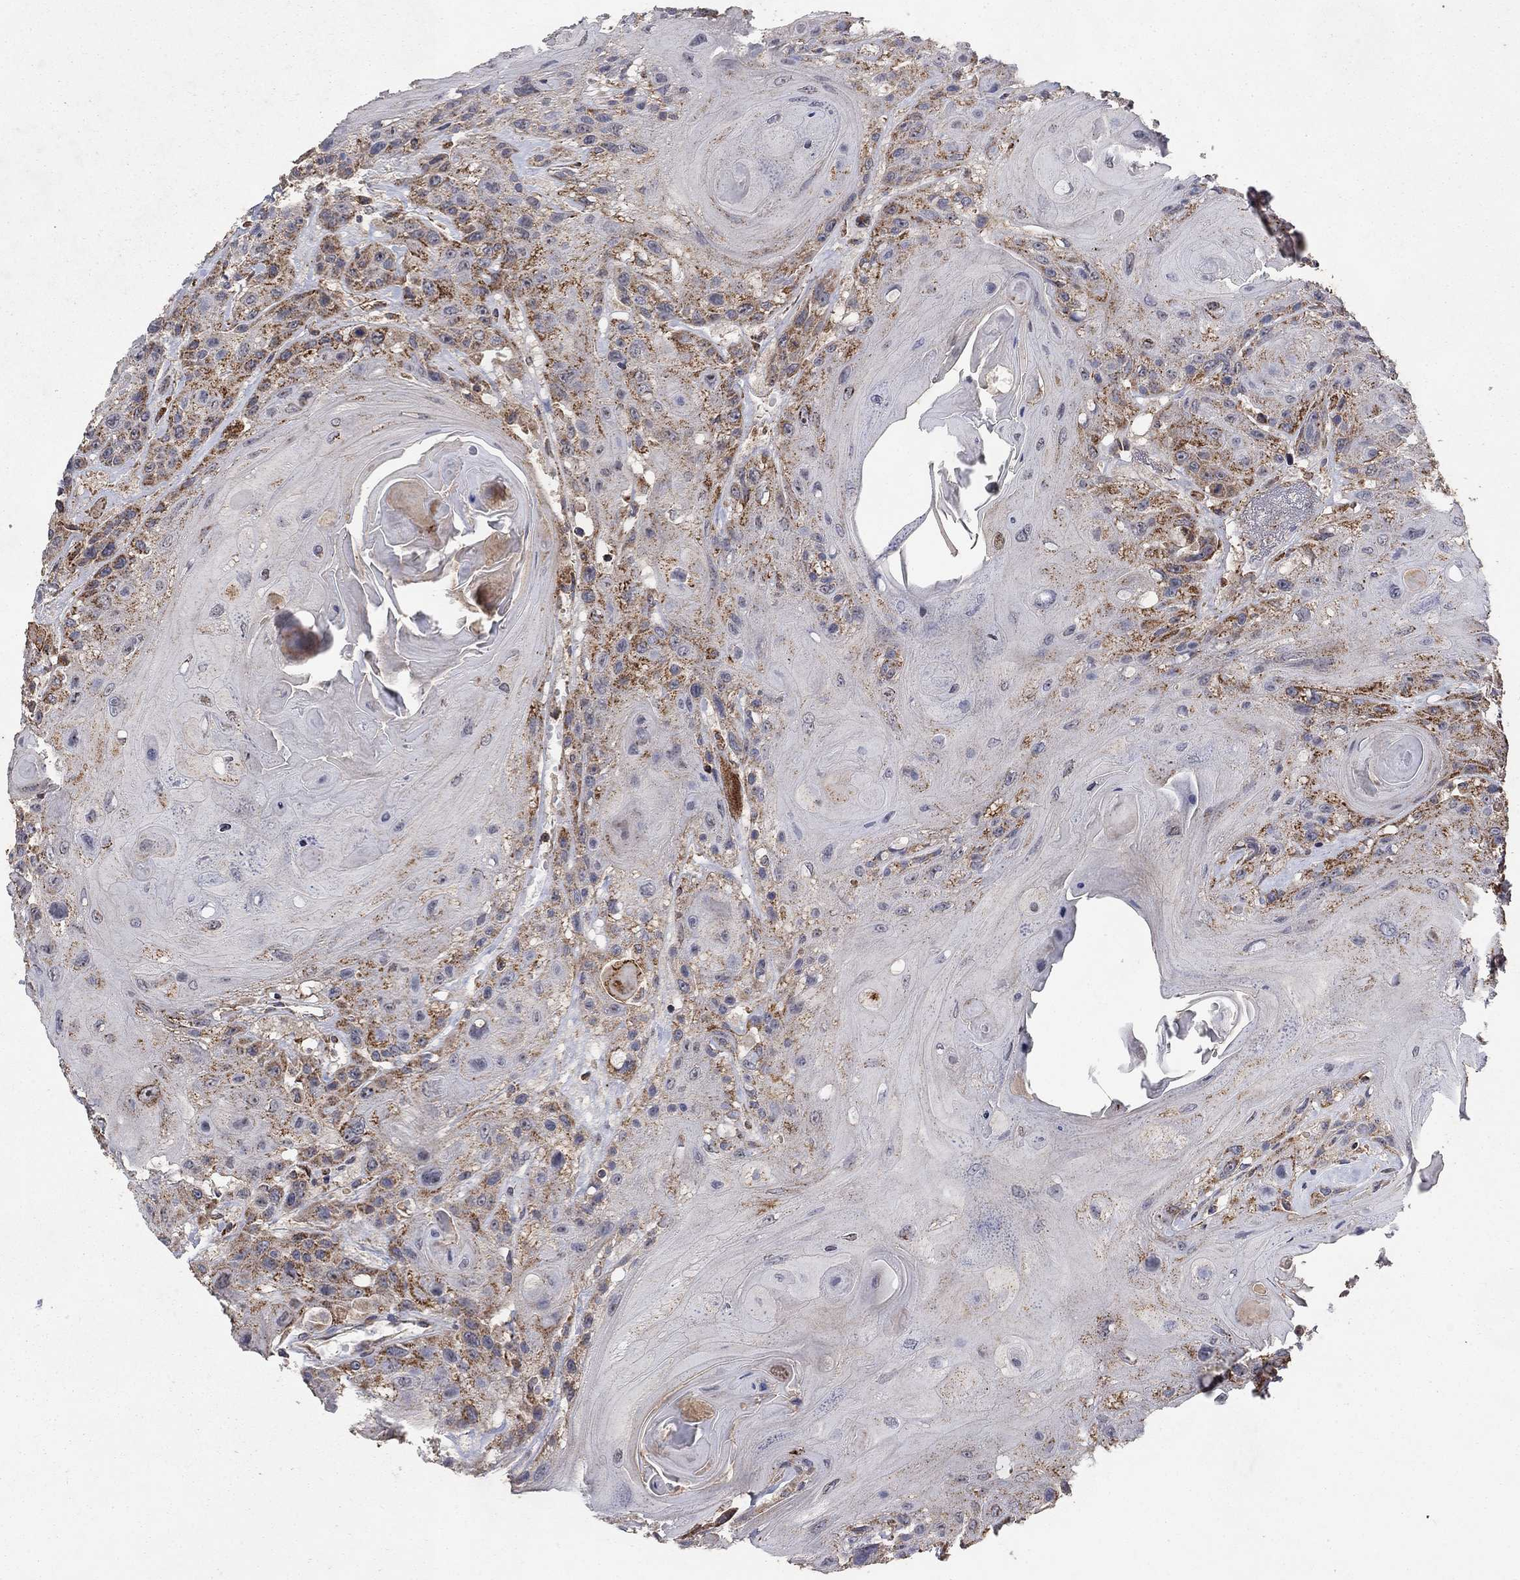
{"staining": {"intensity": "strong", "quantity": "<25%", "location": "cytoplasmic/membranous"}, "tissue": "head and neck cancer", "cell_type": "Tumor cells", "image_type": "cancer", "snomed": [{"axis": "morphology", "description": "Squamous cell carcinoma, NOS"}, {"axis": "topography", "description": "Head-Neck"}], "caption": "Immunohistochemical staining of squamous cell carcinoma (head and neck) exhibits medium levels of strong cytoplasmic/membranous protein positivity in about <25% of tumor cells.", "gene": "GPSM1", "patient": {"sex": "female", "age": 59}}